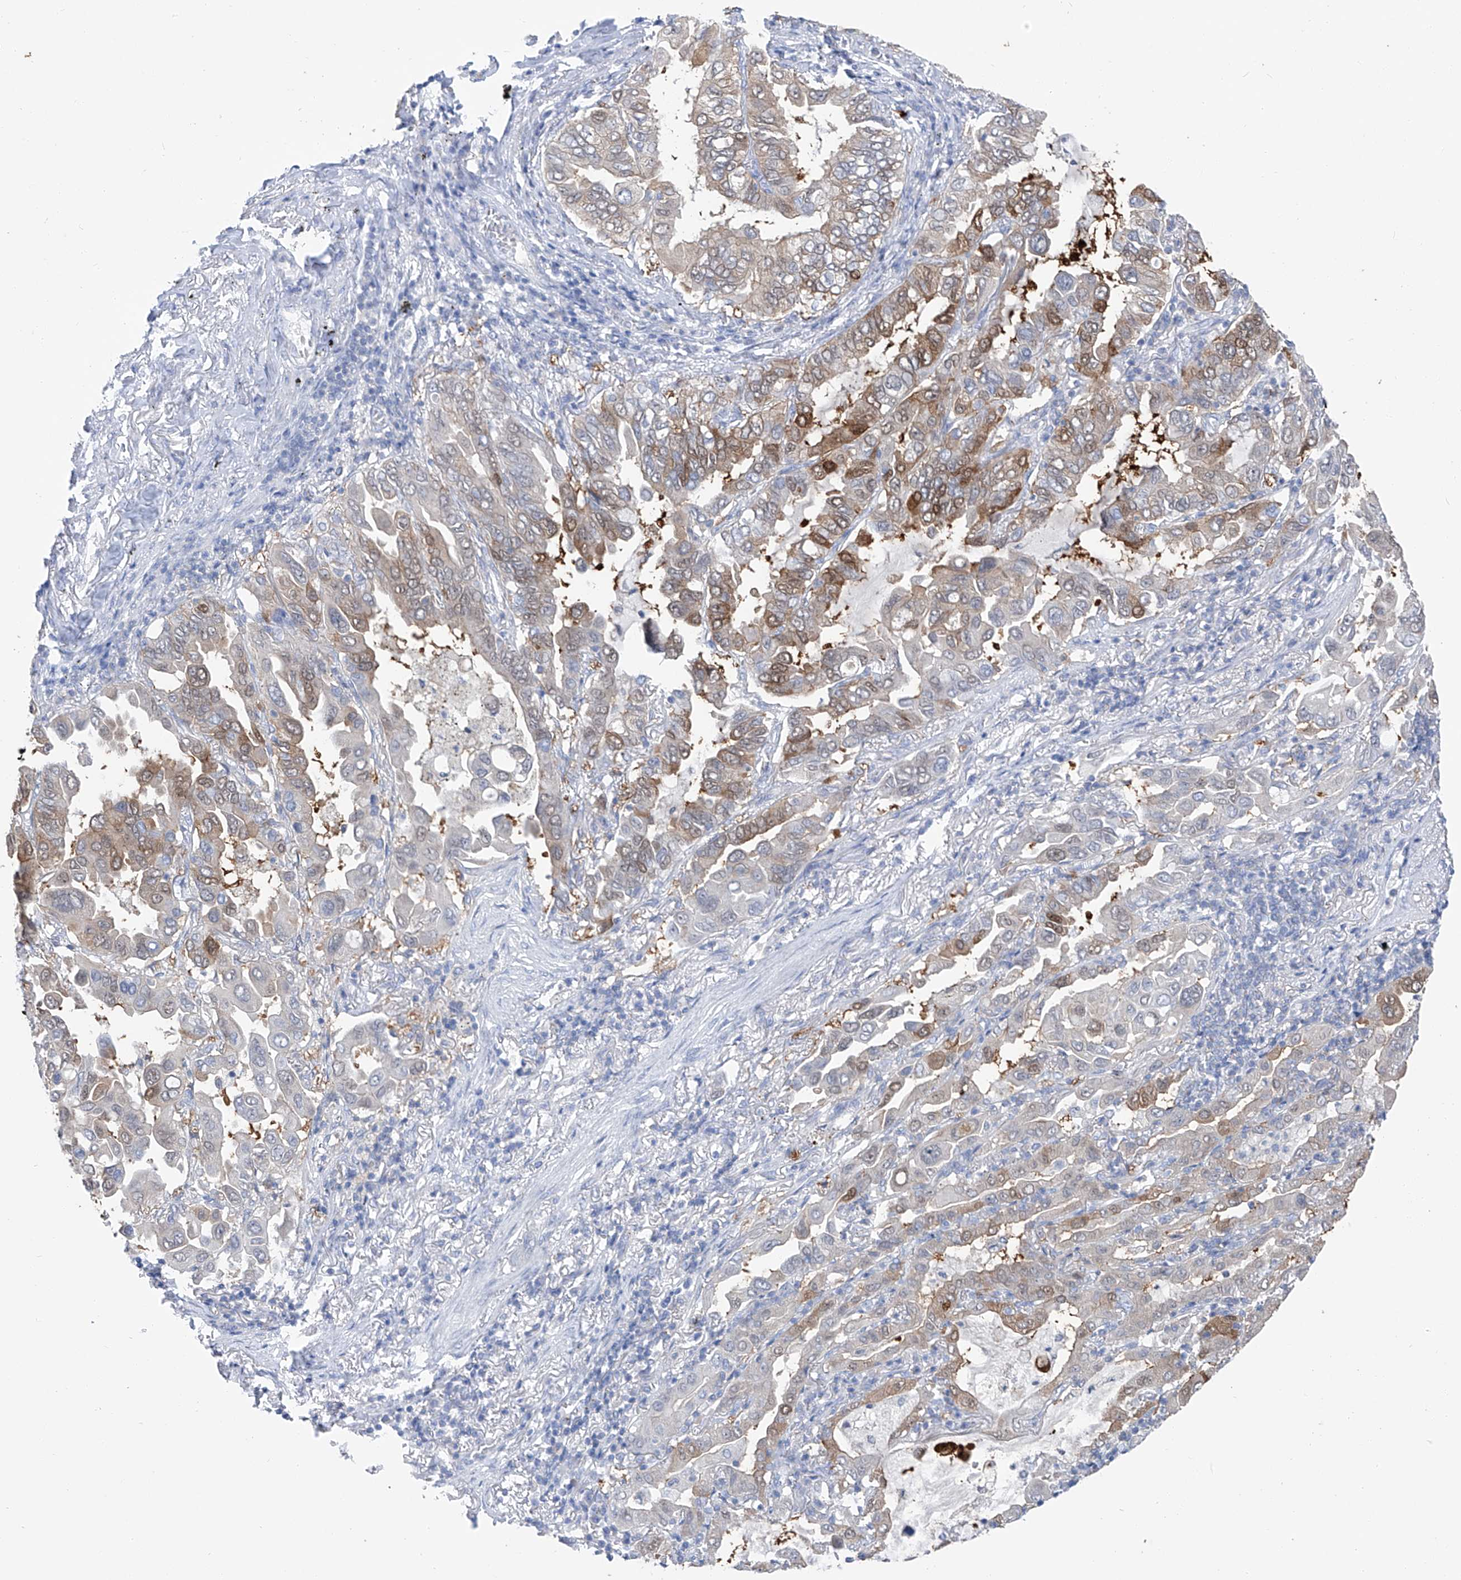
{"staining": {"intensity": "moderate", "quantity": "<25%", "location": "cytoplasmic/membranous"}, "tissue": "lung cancer", "cell_type": "Tumor cells", "image_type": "cancer", "snomed": [{"axis": "morphology", "description": "Adenocarcinoma, NOS"}, {"axis": "topography", "description": "Lung"}], "caption": "Immunohistochemistry micrograph of human lung adenocarcinoma stained for a protein (brown), which demonstrates low levels of moderate cytoplasmic/membranous expression in about <25% of tumor cells.", "gene": "UFL1", "patient": {"sex": "male", "age": 64}}